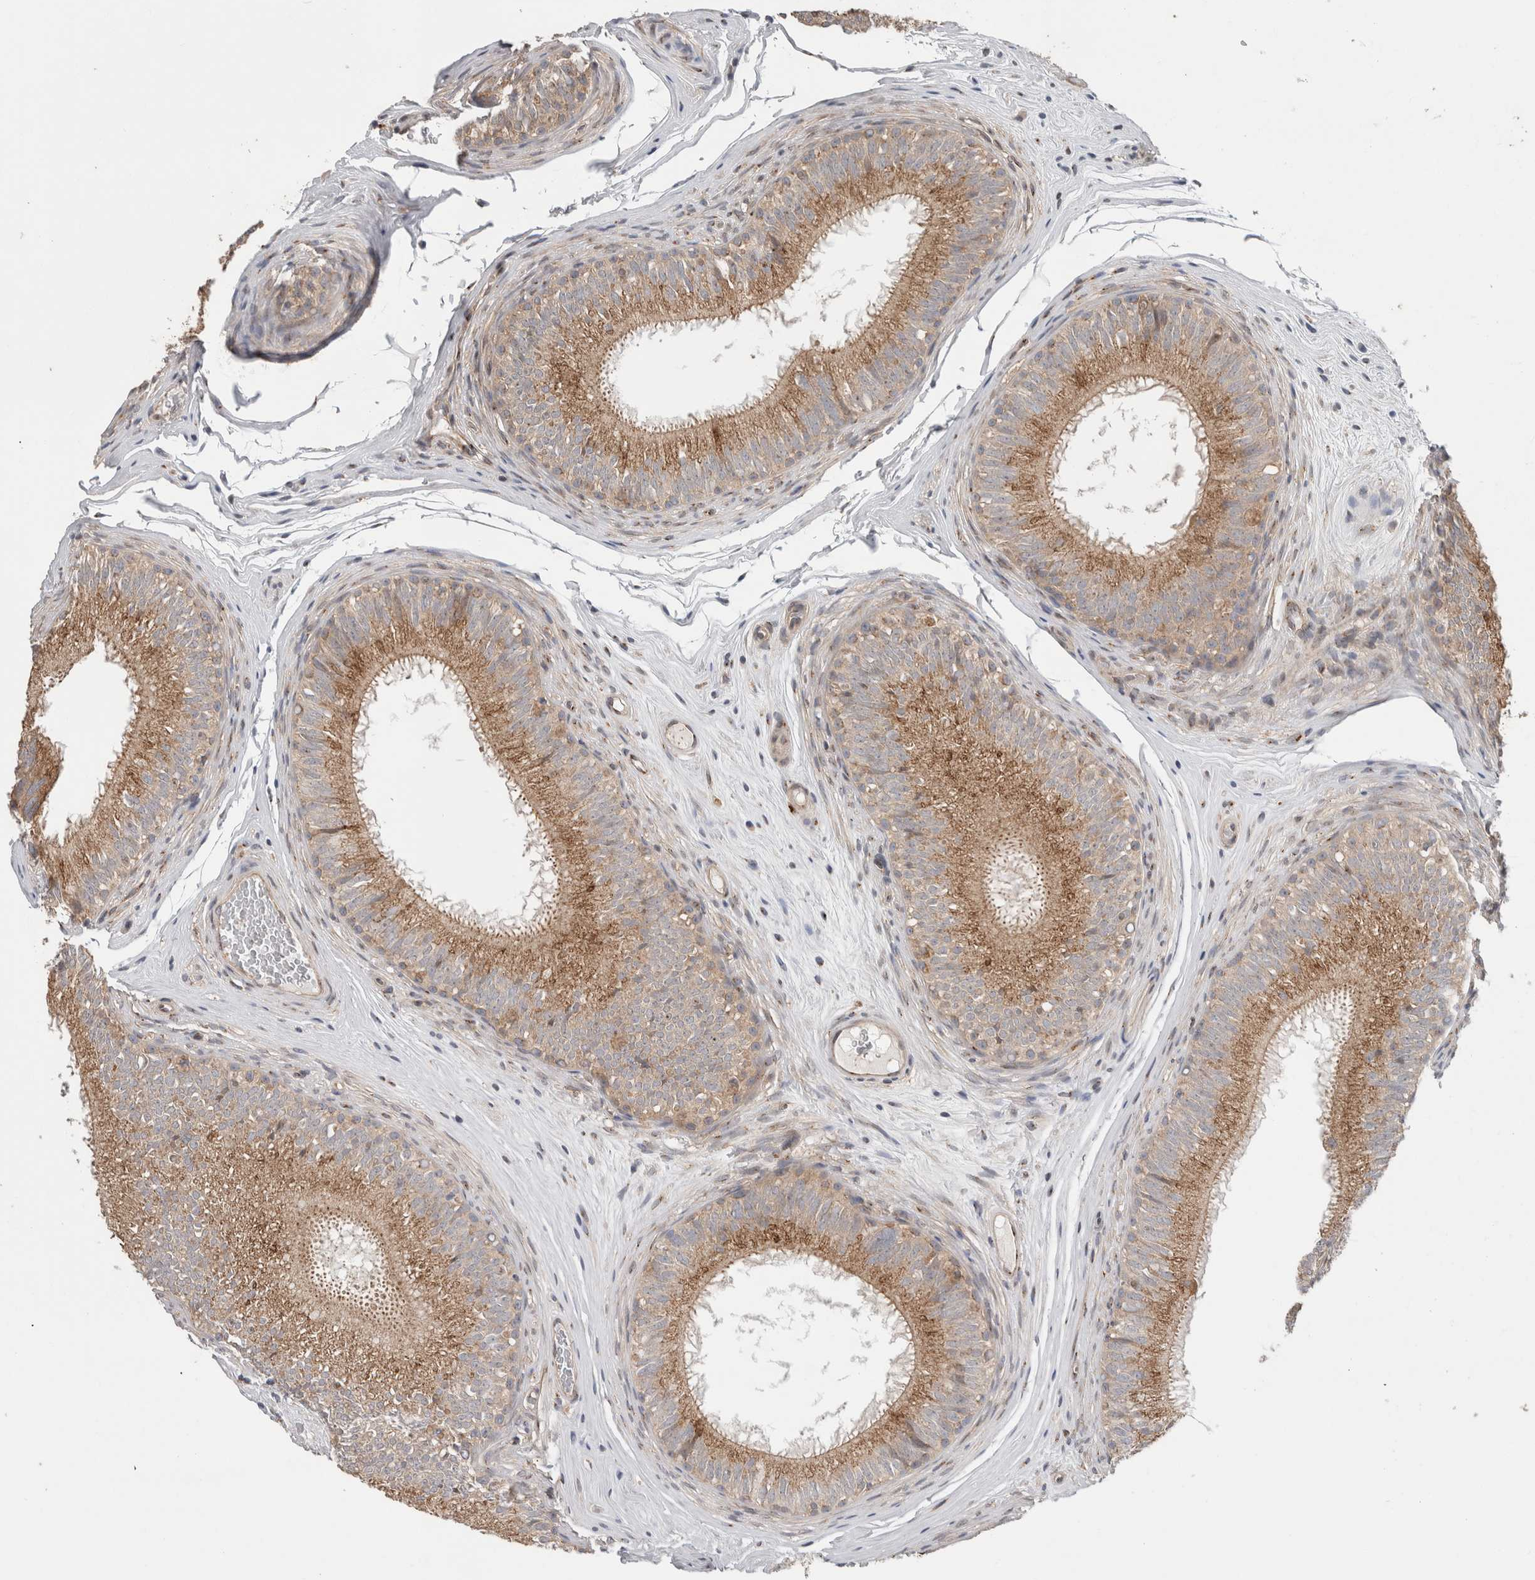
{"staining": {"intensity": "strong", "quantity": ">75%", "location": "cytoplasmic/membranous"}, "tissue": "epididymis", "cell_type": "Glandular cells", "image_type": "normal", "snomed": [{"axis": "morphology", "description": "Normal tissue, NOS"}, {"axis": "topography", "description": "Epididymis"}], "caption": "Epididymis stained with IHC shows strong cytoplasmic/membranous expression in approximately >75% of glandular cells.", "gene": "TRIM5", "patient": {"sex": "male", "age": 32}}